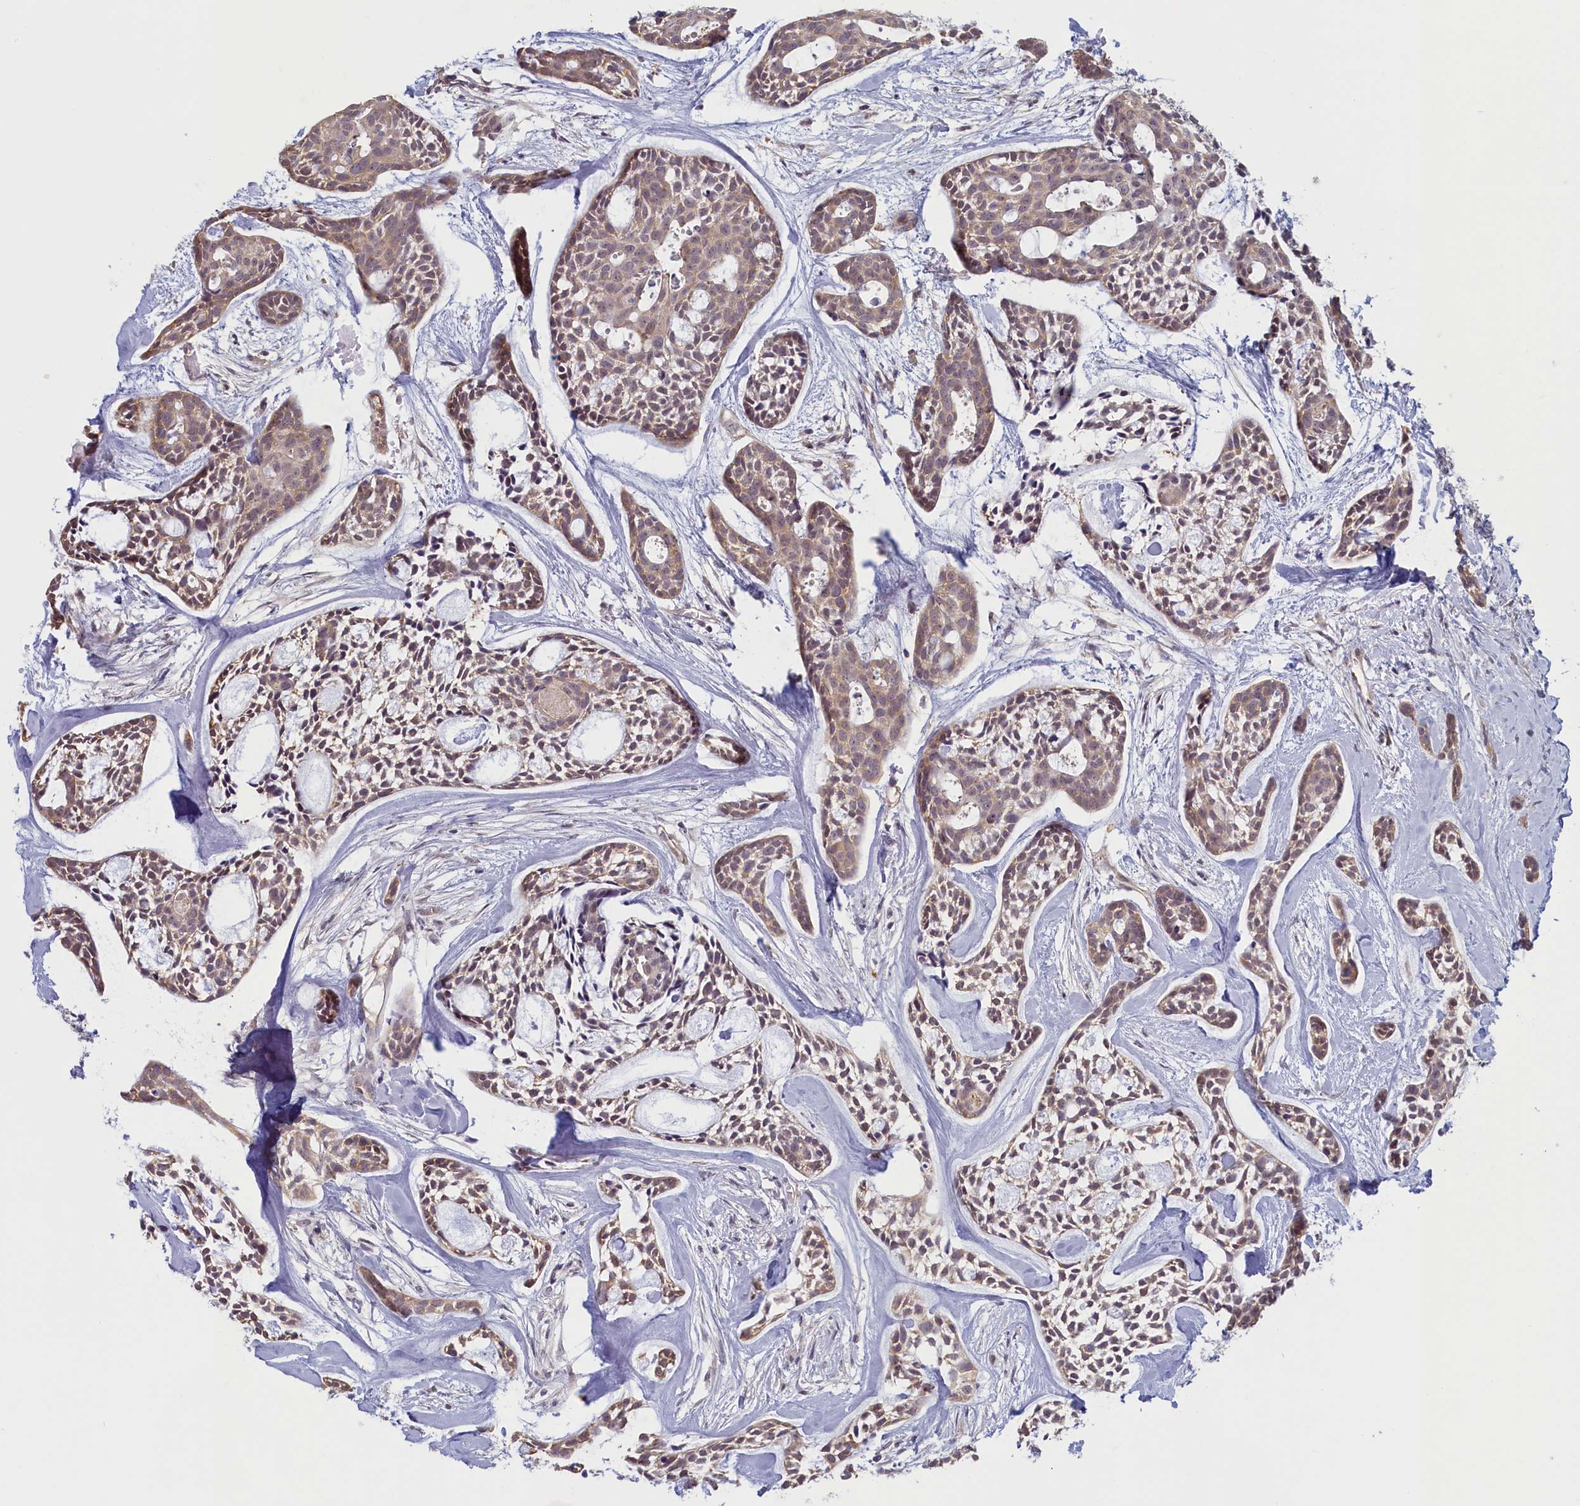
{"staining": {"intensity": "weak", "quantity": "25%-75%", "location": "cytoplasmic/membranous"}, "tissue": "head and neck cancer", "cell_type": "Tumor cells", "image_type": "cancer", "snomed": [{"axis": "morphology", "description": "Adenocarcinoma, NOS"}, {"axis": "topography", "description": "Subcutis"}, {"axis": "topography", "description": "Head-Neck"}], "caption": "This photomicrograph reveals immunohistochemistry (IHC) staining of human head and neck adenocarcinoma, with low weak cytoplasmic/membranous positivity in approximately 25%-75% of tumor cells.", "gene": "C19orf44", "patient": {"sex": "female", "age": 73}}